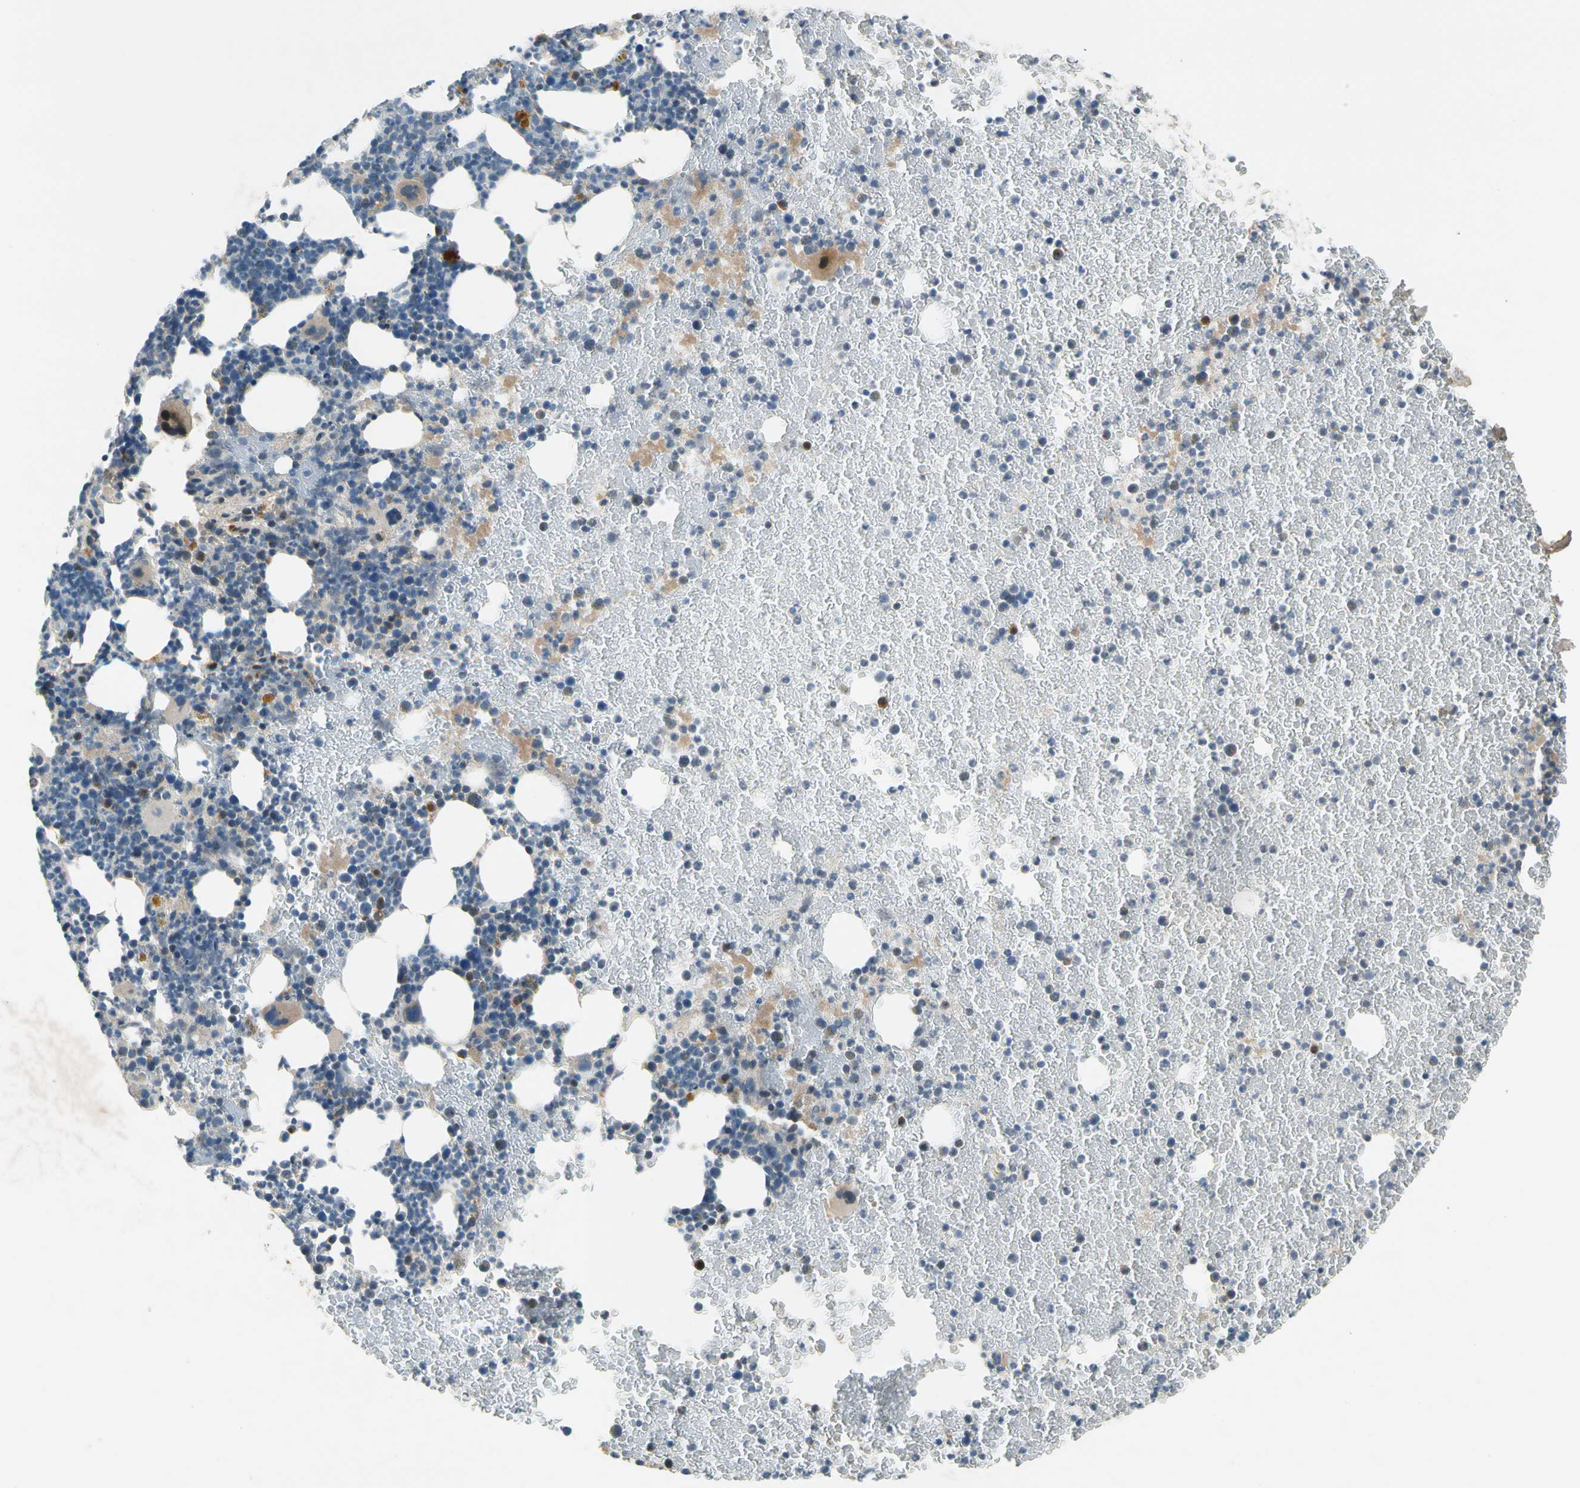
{"staining": {"intensity": "moderate", "quantity": "<25%", "location": "cytoplasmic/membranous"}, "tissue": "bone marrow", "cell_type": "Hematopoietic cells", "image_type": "normal", "snomed": [{"axis": "morphology", "description": "Normal tissue, NOS"}, {"axis": "topography", "description": "Bone marrow"}], "caption": "Normal bone marrow shows moderate cytoplasmic/membranous staining in about <25% of hematopoietic cells.", "gene": "MST1R", "patient": {"sex": "female", "age": 52}}